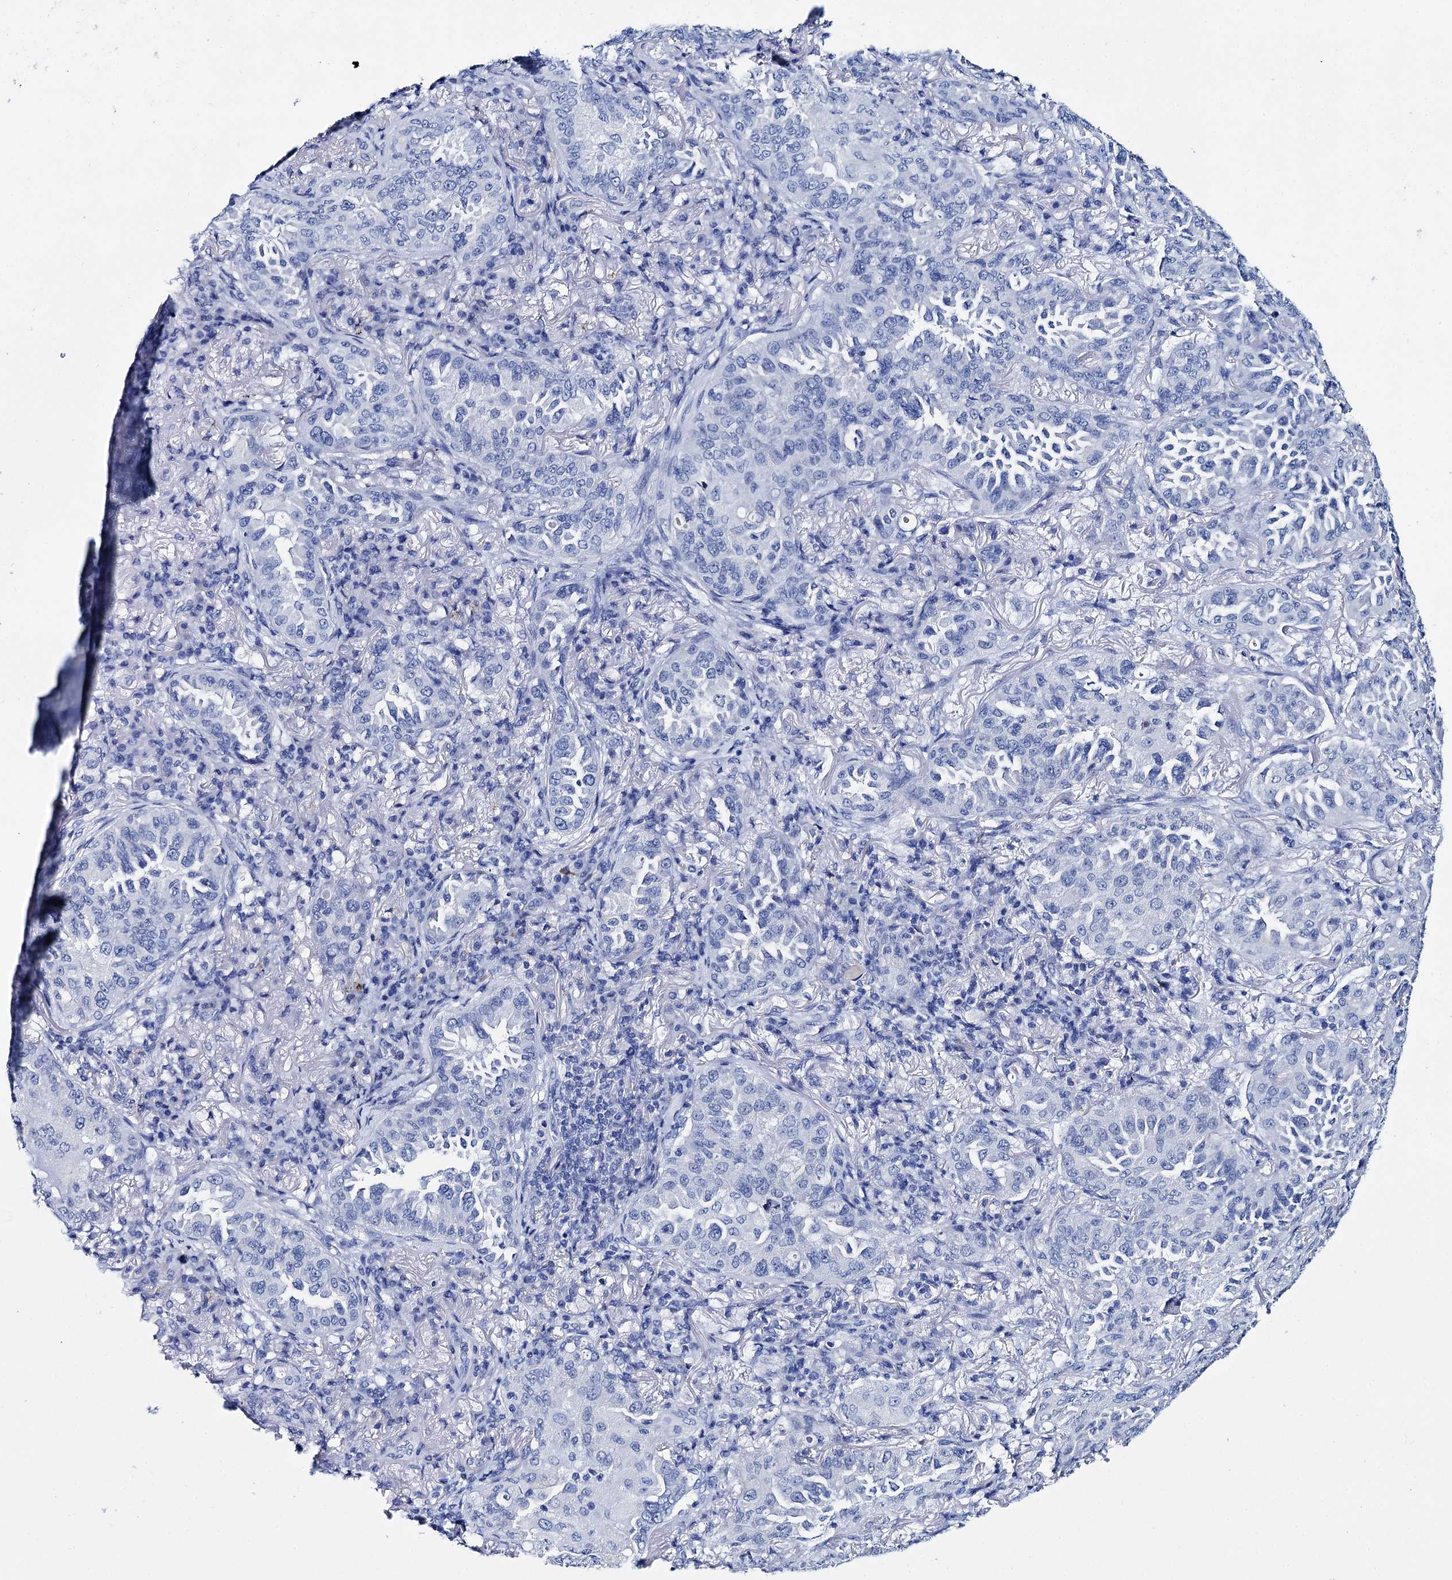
{"staining": {"intensity": "negative", "quantity": "none", "location": "none"}, "tissue": "lung cancer", "cell_type": "Tumor cells", "image_type": "cancer", "snomed": [{"axis": "morphology", "description": "Adenocarcinoma, NOS"}, {"axis": "topography", "description": "Lung"}], "caption": "High power microscopy micrograph of an immunohistochemistry micrograph of lung cancer, revealing no significant staining in tumor cells.", "gene": "BRINP1", "patient": {"sex": "female", "age": 69}}